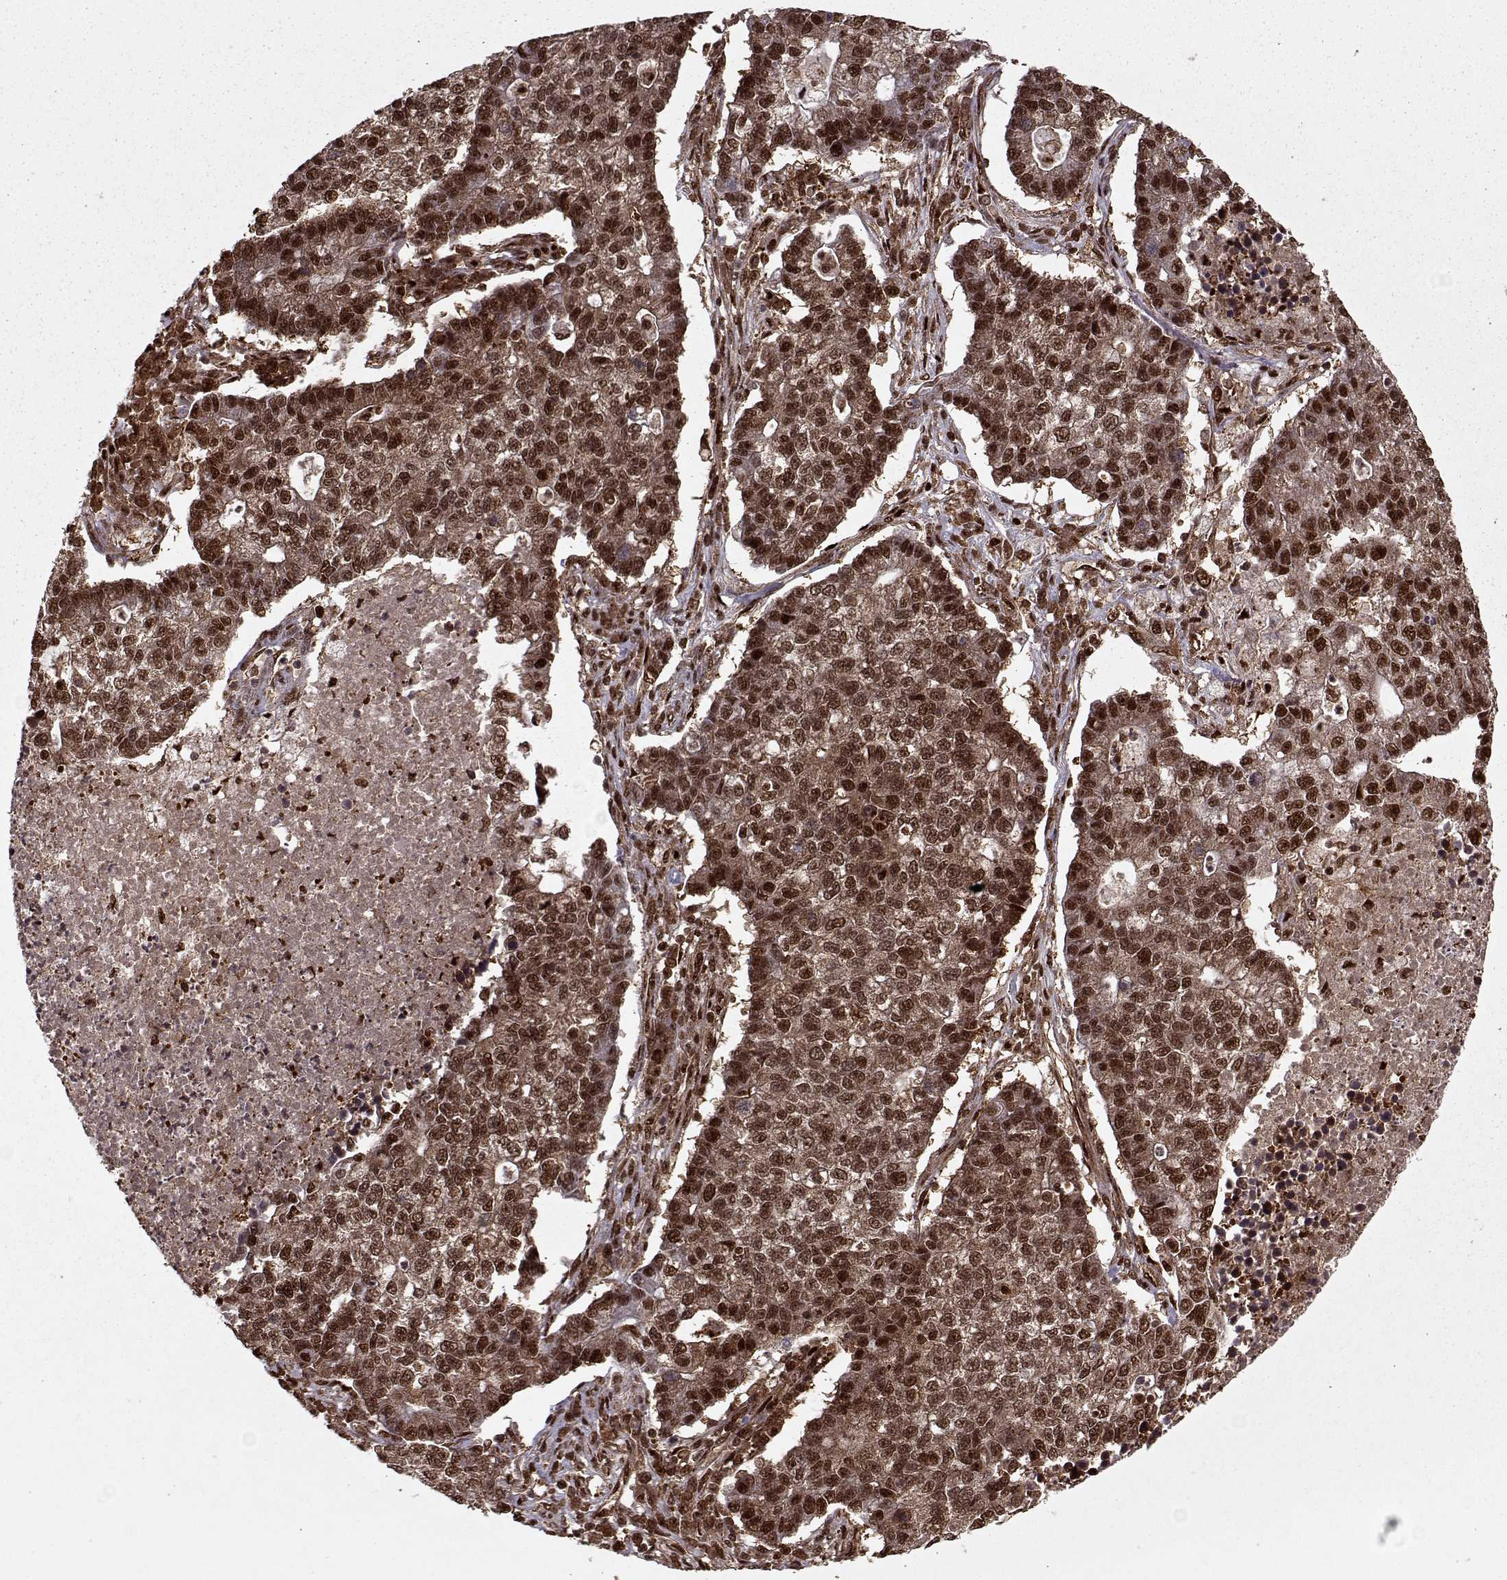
{"staining": {"intensity": "strong", "quantity": ">75%", "location": "cytoplasmic/membranous,nuclear"}, "tissue": "lung cancer", "cell_type": "Tumor cells", "image_type": "cancer", "snomed": [{"axis": "morphology", "description": "Adenocarcinoma, NOS"}, {"axis": "topography", "description": "Lung"}], "caption": "The immunohistochemical stain labels strong cytoplasmic/membranous and nuclear expression in tumor cells of lung cancer (adenocarcinoma) tissue.", "gene": "PSMA7", "patient": {"sex": "male", "age": 57}}